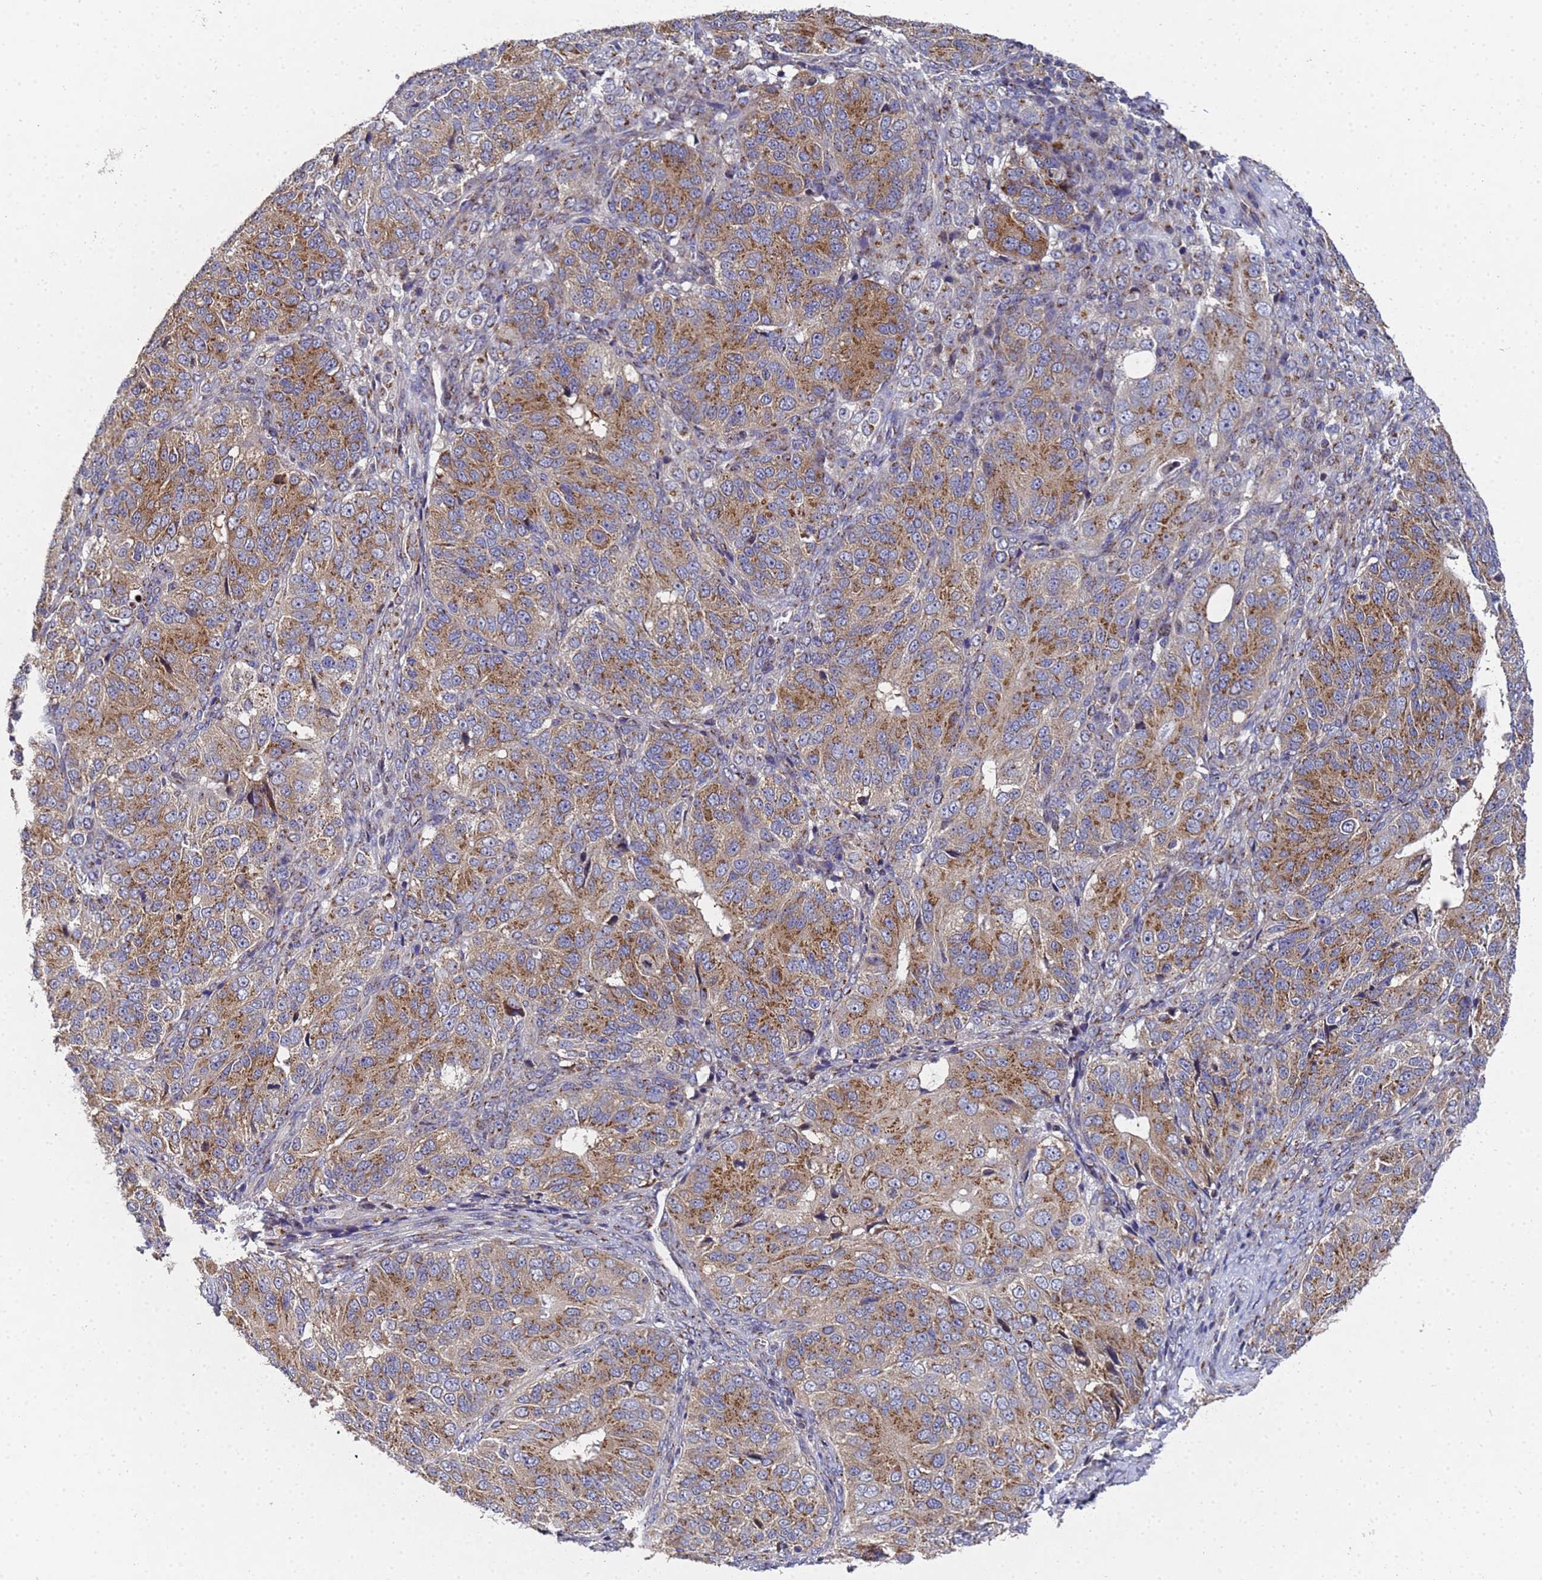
{"staining": {"intensity": "moderate", "quantity": ">75%", "location": "cytoplasmic/membranous"}, "tissue": "ovarian cancer", "cell_type": "Tumor cells", "image_type": "cancer", "snomed": [{"axis": "morphology", "description": "Carcinoma, endometroid"}, {"axis": "topography", "description": "Ovary"}], "caption": "Endometroid carcinoma (ovarian) tissue exhibits moderate cytoplasmic/membranous expression in about >75% of tumor cells", "gene": "NSUN6", "patient": {"sex": "female", "age": 51}}